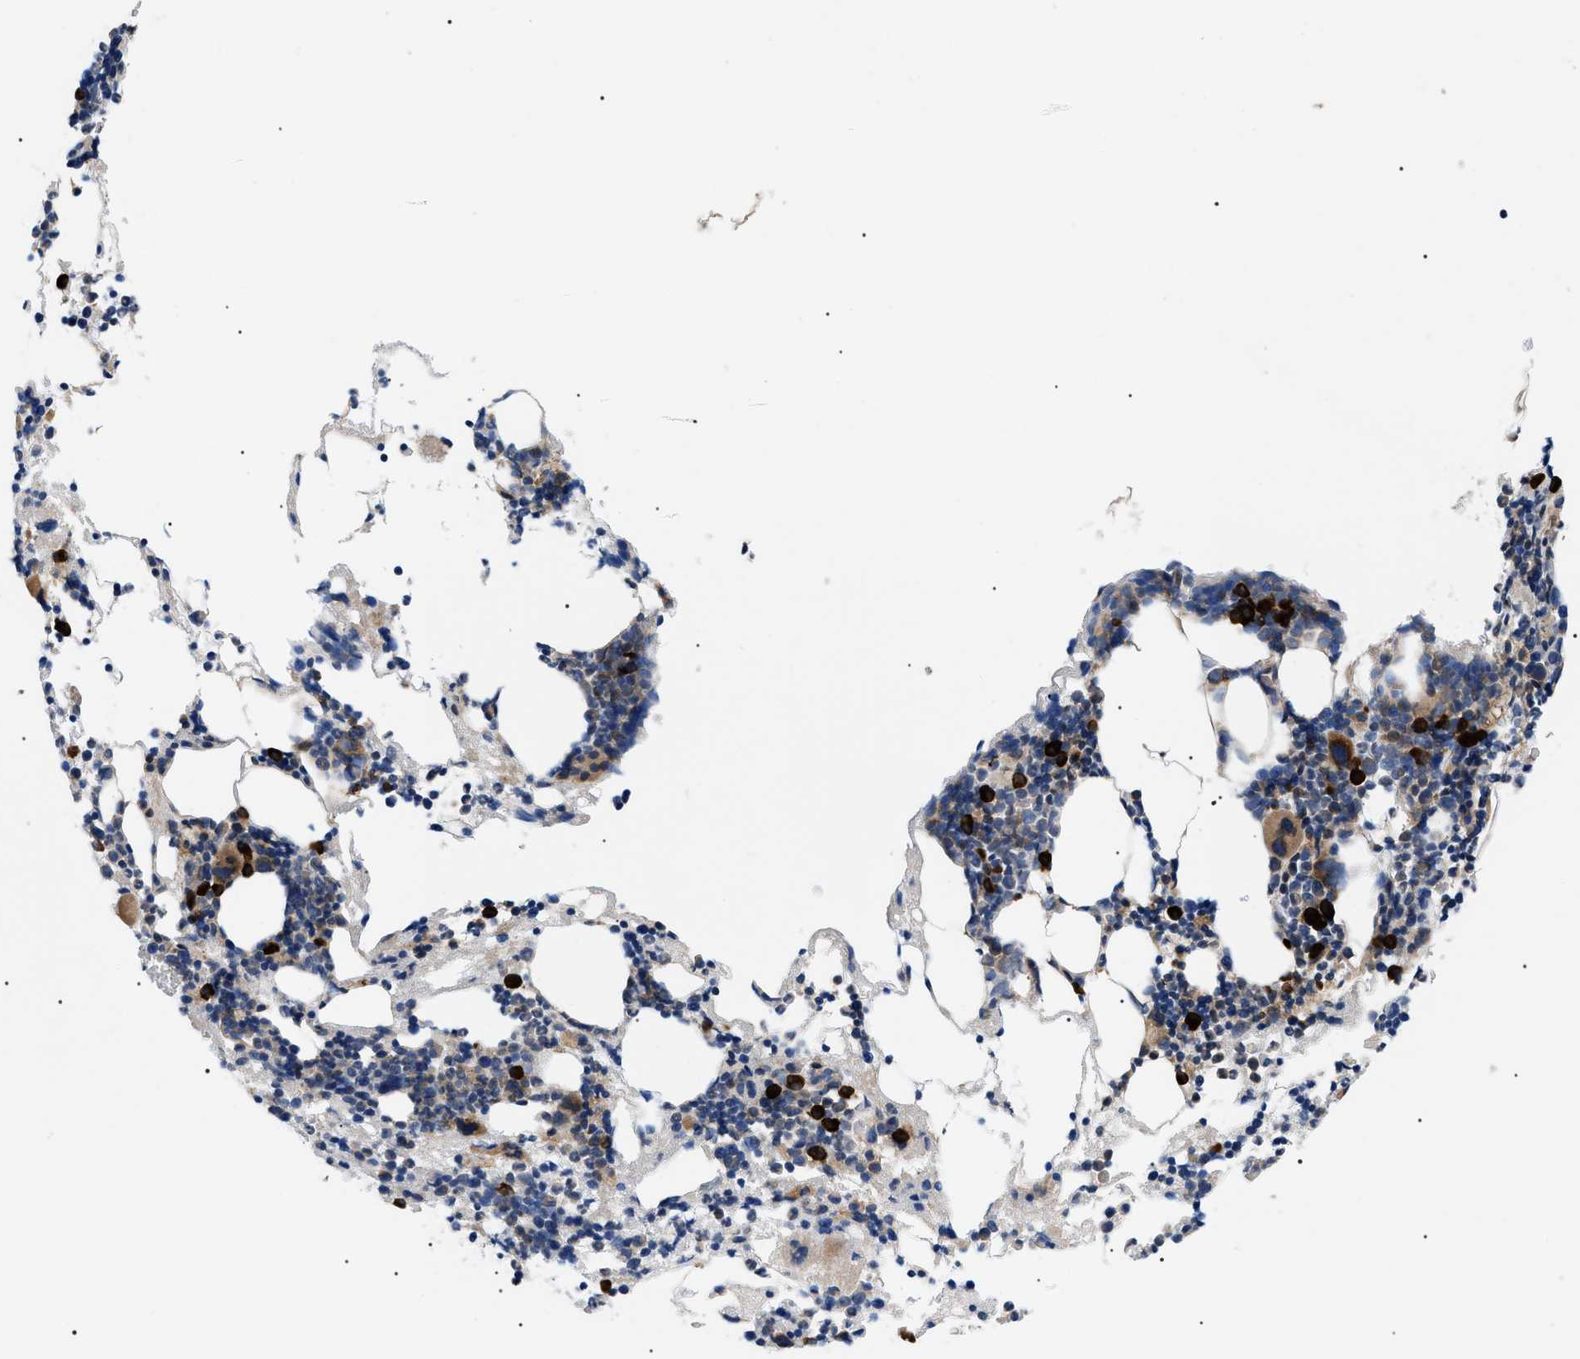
{"staining": {"intensity": "strong", "quantity": "<25%", "location": "cytoplasmic/membranous"}, "tissue": "bone marrow", "cell_type": "Hematopoietic cells", "image_type": "normal", "snomed": [{"axis": "morphology", "description": "Normal tissue, NOS"}, {"axis": "morphology", "description": "Inflammation, NOS"}, {"axis": "topography", "description": "Bone marrow"}], "caption": "Hematopoietic cells reveal medium levels of strong cytoplasmic/membranous expression in approximately <25% of cells in normal human bone marrow.", "gene": "DERL1", "patient": {"sex": "female", "age": 64}}